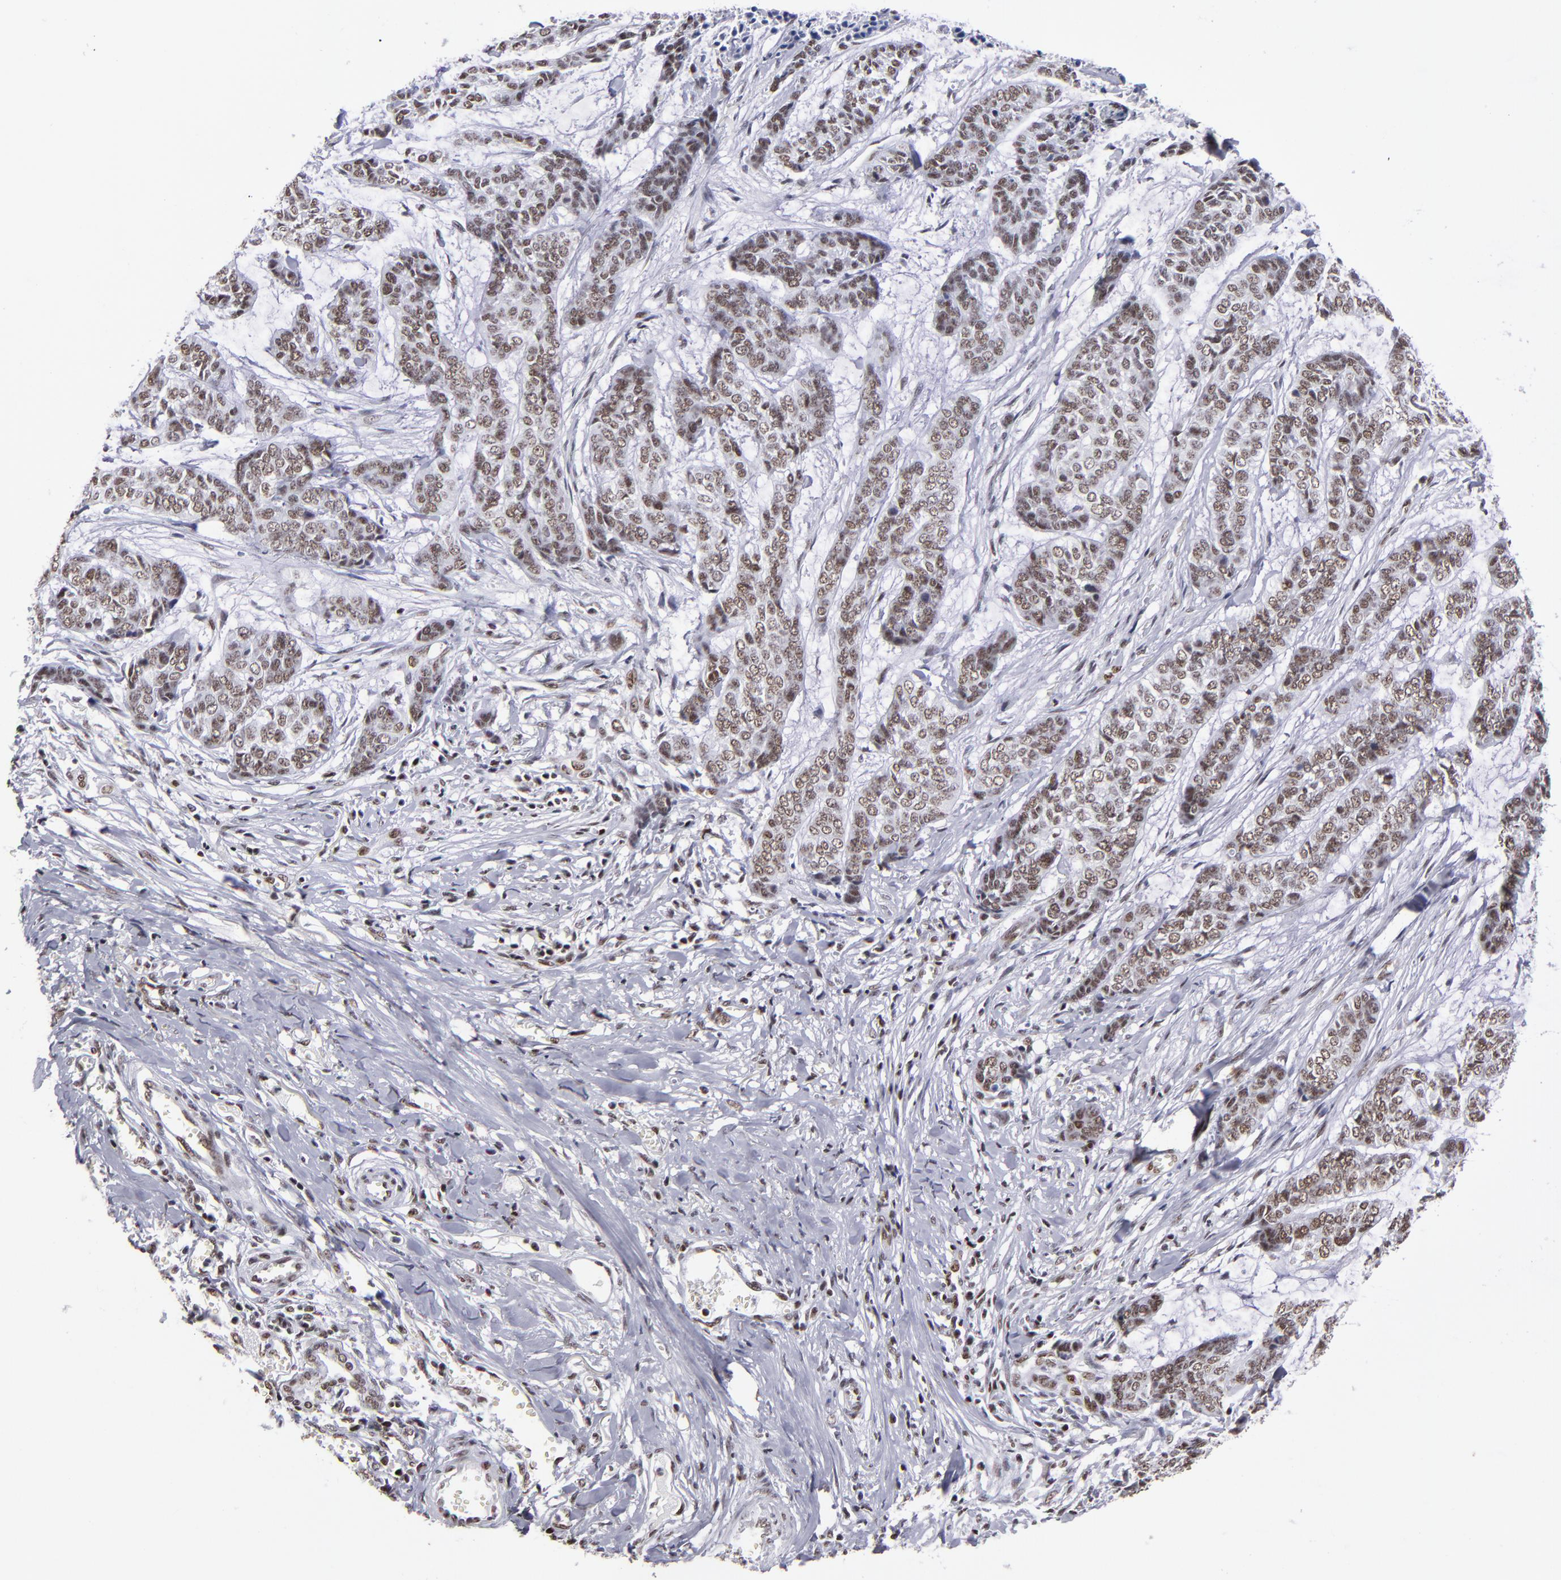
{"staining": {"intensity": "moderate", "quantity": ">75%", "location": "nuclear"}, "tissue": "skin cancer", "cell_type": "Tumor cells", "image_type": "cancer", "snomed": [{"axis": "morphology", "description": "Basal cell carcinoma"}, {"axis": "topography", "description": "Skin"}], "caption": "Protein staining reveals moderate nuclear expression in about >75% of tumor cells in skin cancer.", "gene": "TERF2", "patient": {"sex": "female", "age": 64}}